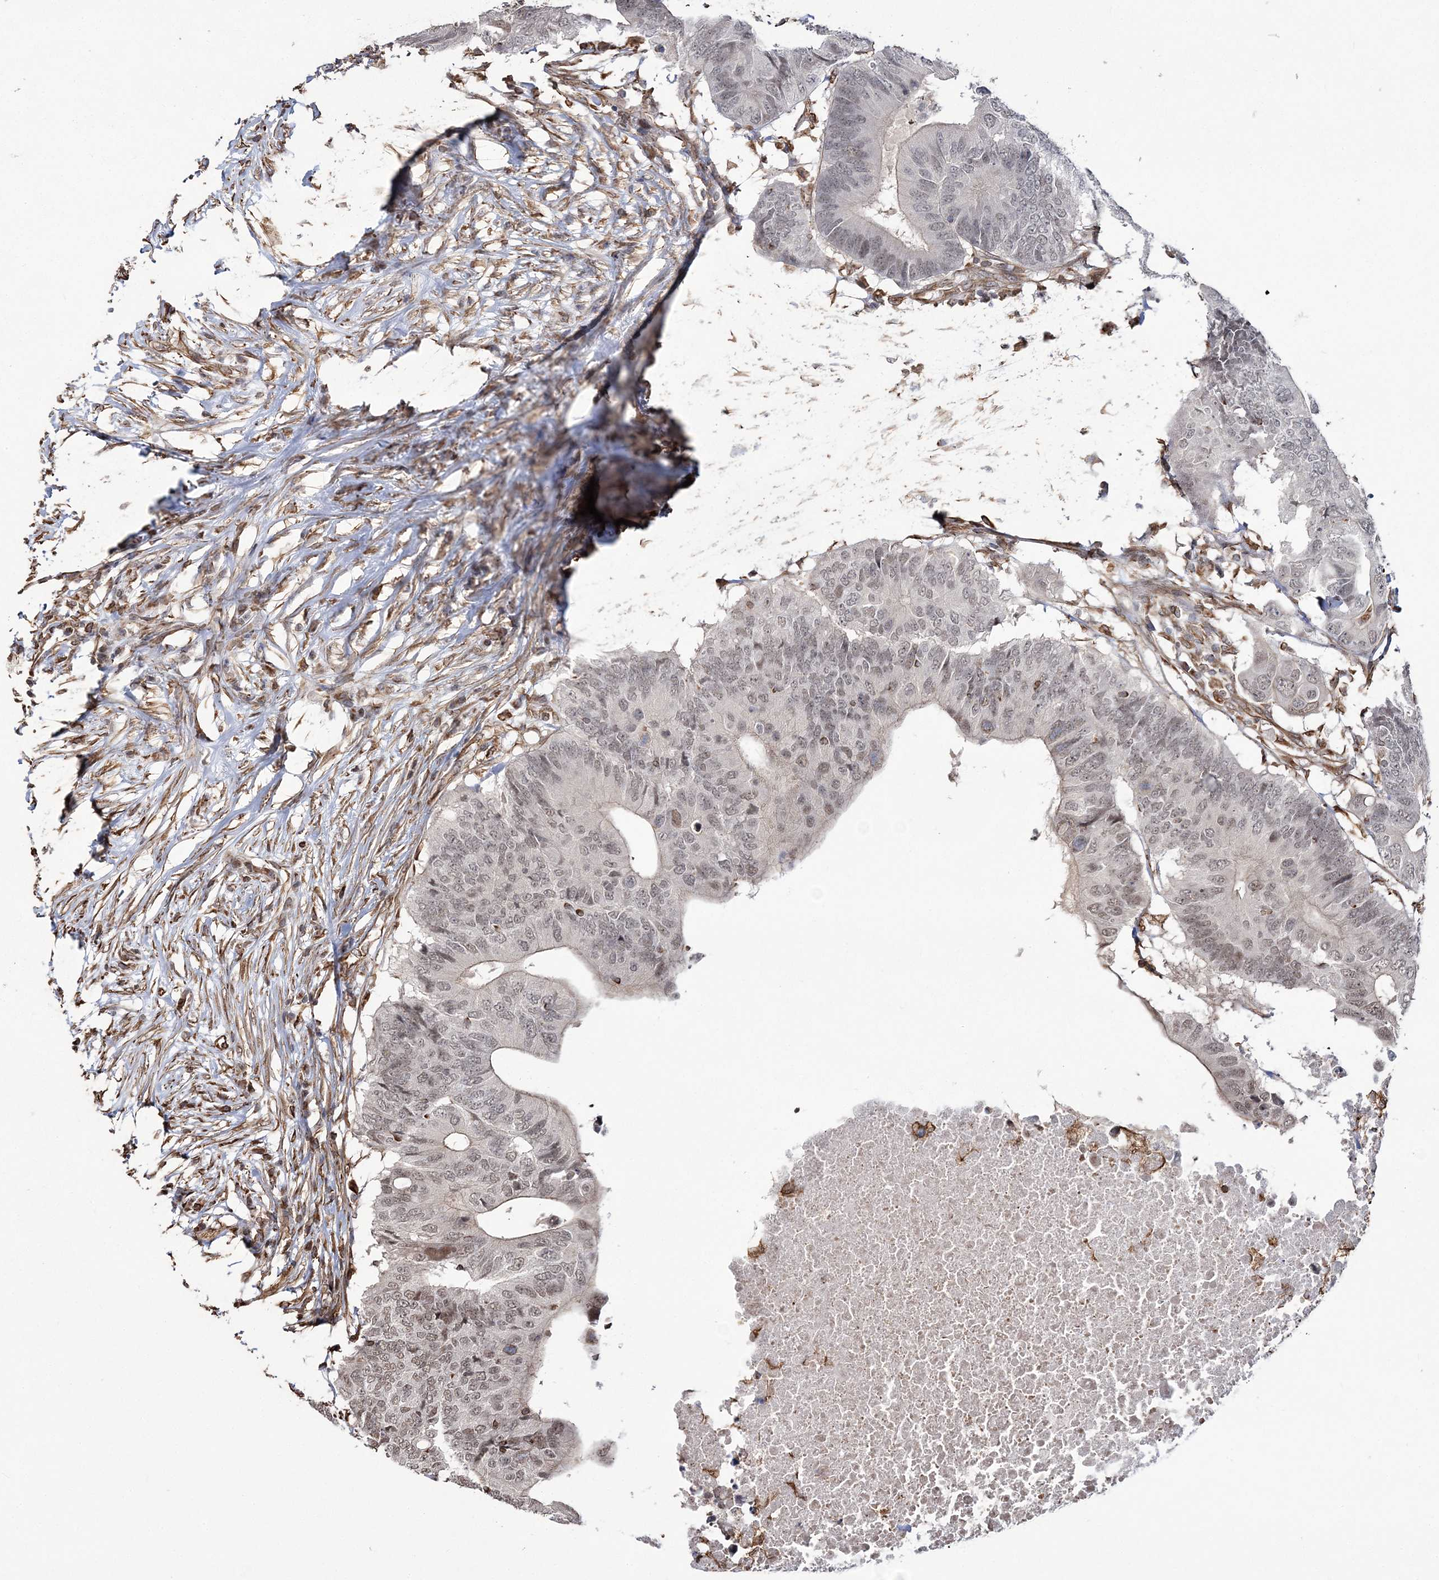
{"staining": {"intensity": "weak", "quantity": ">75%", "location": "nuclear"}, "tissue": "colorectal cancer", "cell_type": "Tumor cells", "image_type": "cancer", "snomed": [{"axis": "morphology", "description": "Adenocarcinoma, NOS"}, {"axis": "topography", "description": "Colon"}], "caption": "The micrograph exhibits a brown stain indicating the presence of a protein in the nuclear of tumor cells in colorectal adenocarcinoma.", "gene": "ATP11B", "patient": {"sex": "male", "age": 71}}